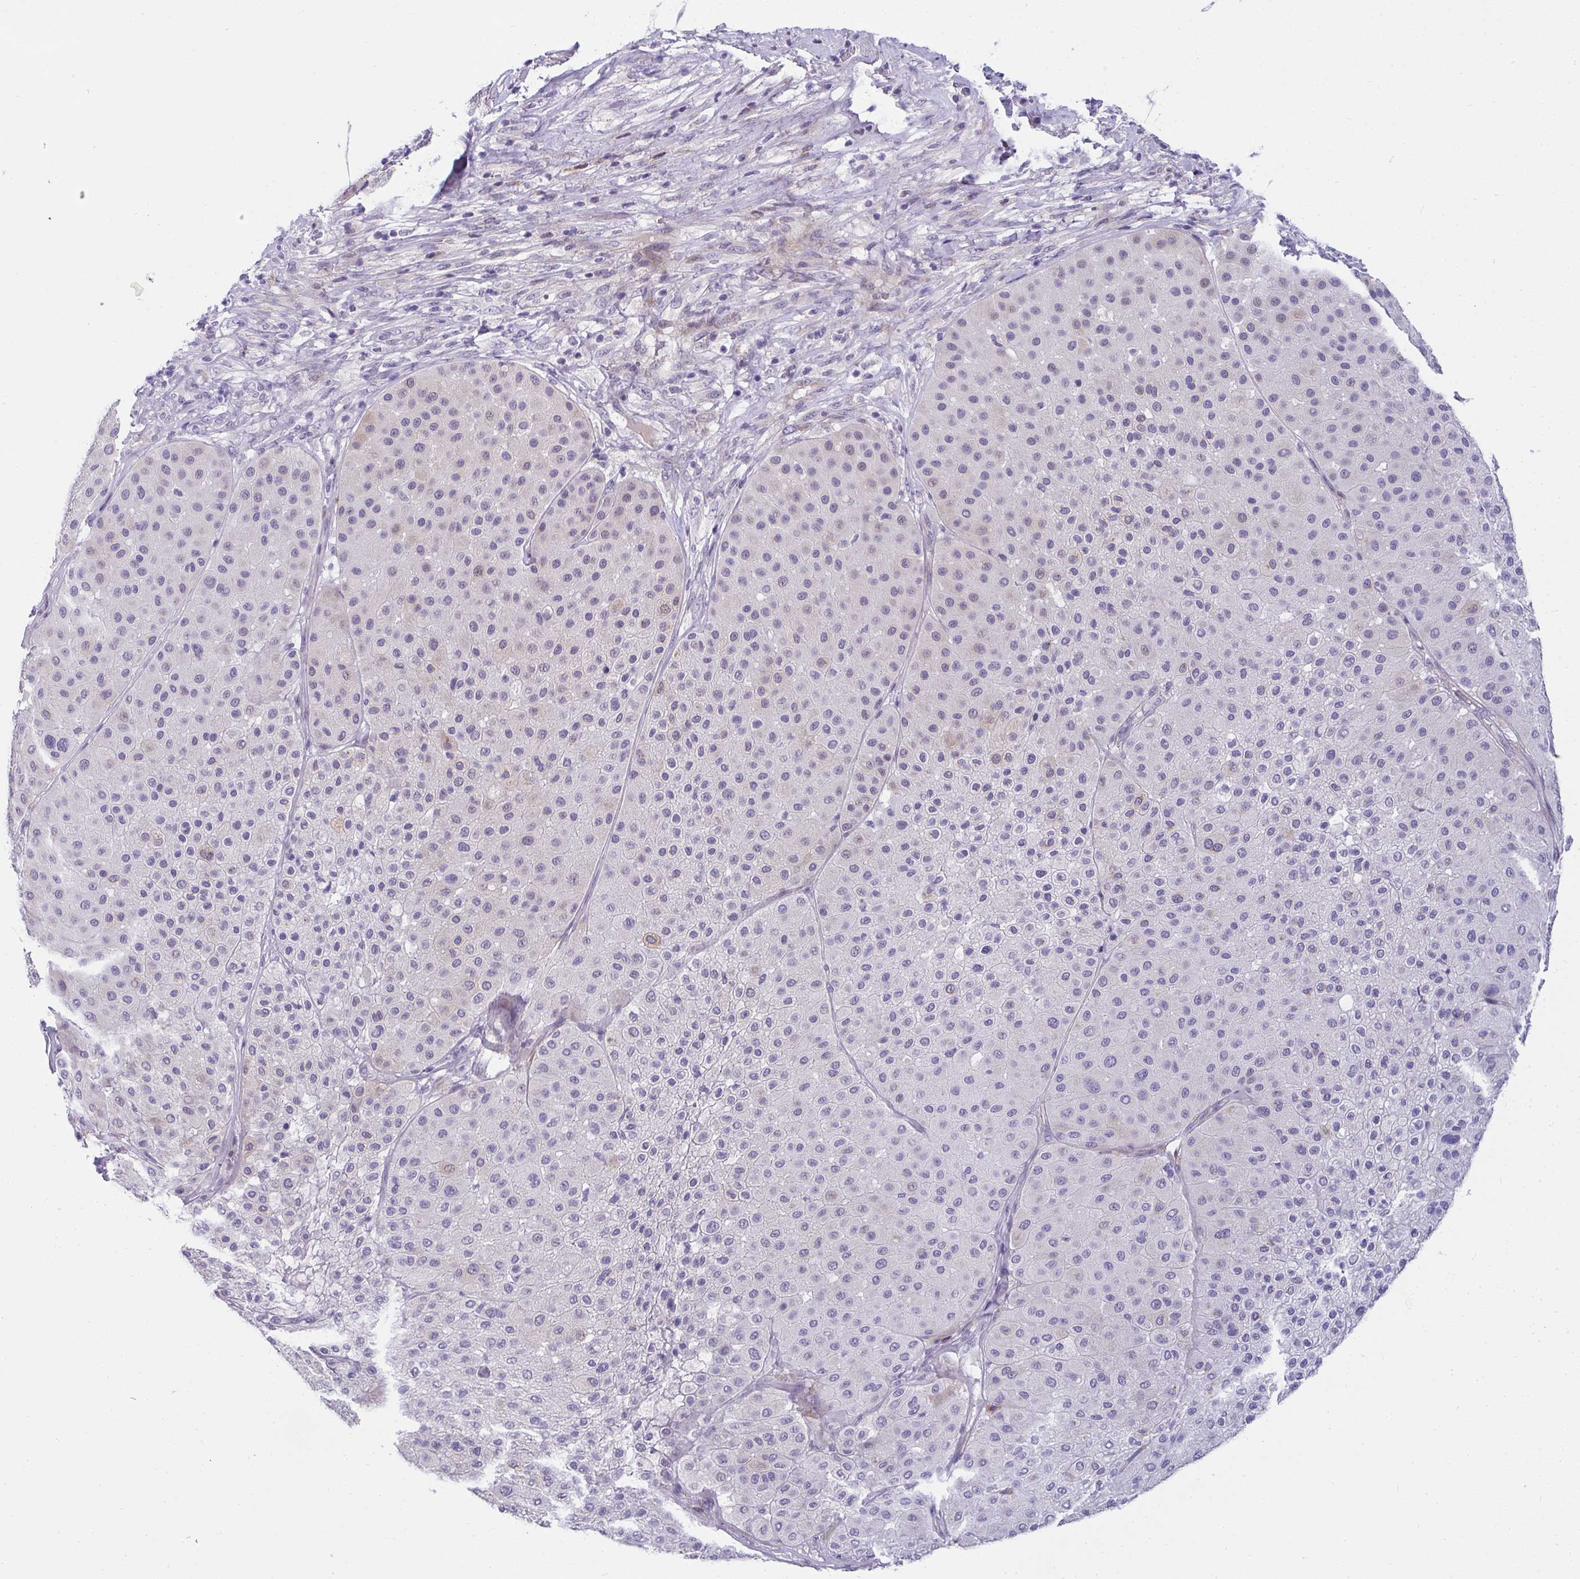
{"staining": {"intensity": "negative", "quantity": "none", "location": "none"}, "tissue": "melanoma", "cell_type": "Tumor cells", "image_type": "cancer", "snomed": [{"axis": "morphology", "description": "Malignant melanoma, Metastatic site"}, {"axis": "topography", "description": "Smooth muscle"}], "caption": "Human melanoma stained for a protein using immunohistochemistry (IHC) shows no staining in tumor cells.", "gene": "AK5", "patient": {"sex": "male", "age": 41}}